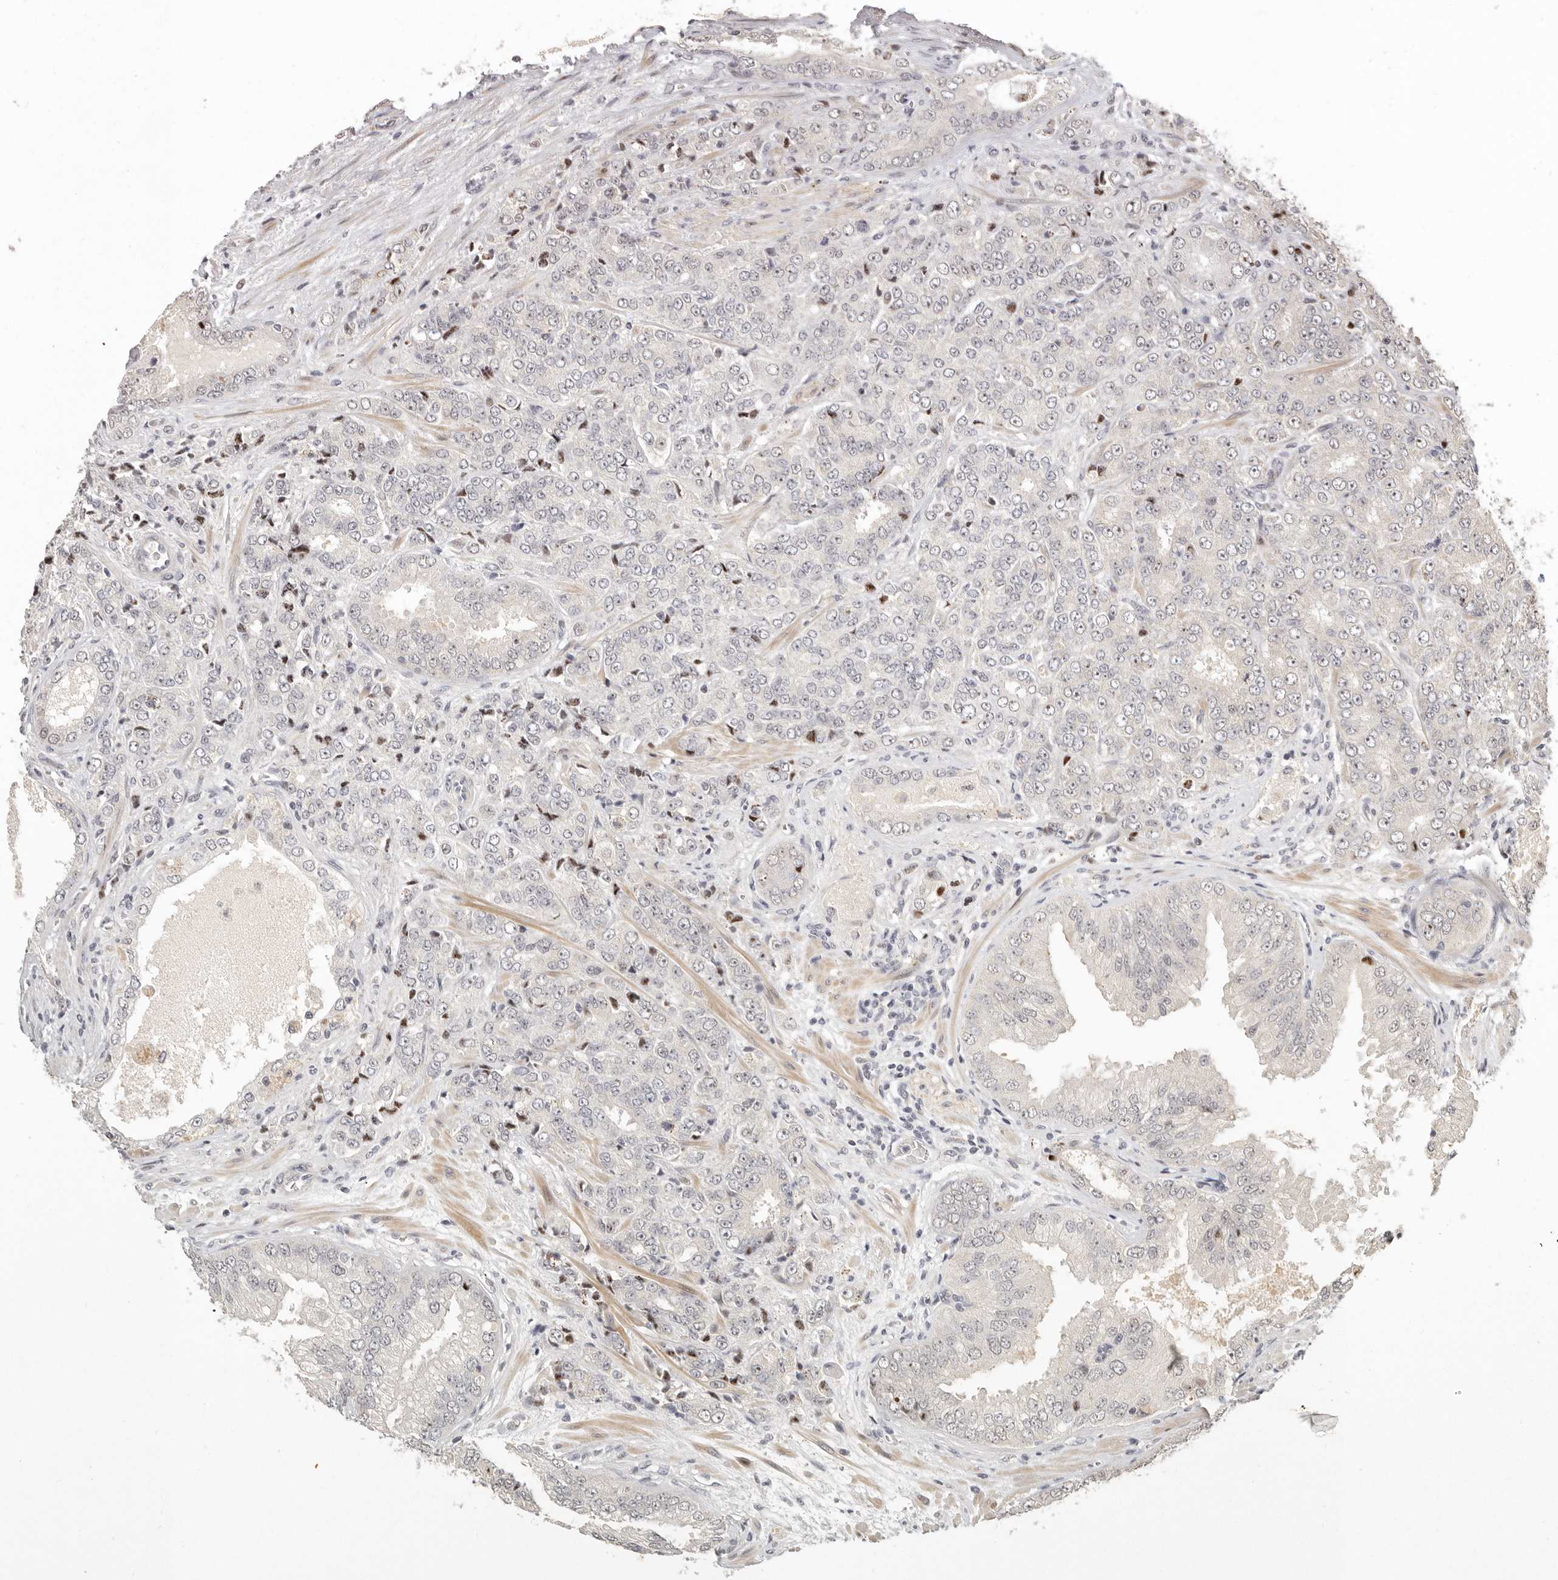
{"staining": {"intensity": "weak", "quantity": "<25%", "location": "nuclear"}, "tissue": "prostate cancer", "cell_type": "Tumor cells", "image_type": "cancer", "snomed": [{"axis": "morphology", "description": "Adenocarcinoma, High grade"}, {"axis": "topography", "description": "Prostate"}], "caption": "Tumor cells show no significant staining in prostate high-grade adenocarcinoma. (DAB immunohistochemistry with hematoxylin counter stain).", "gene": "GPBP1L1", "patient": {"sex": "male", "age": 58}}